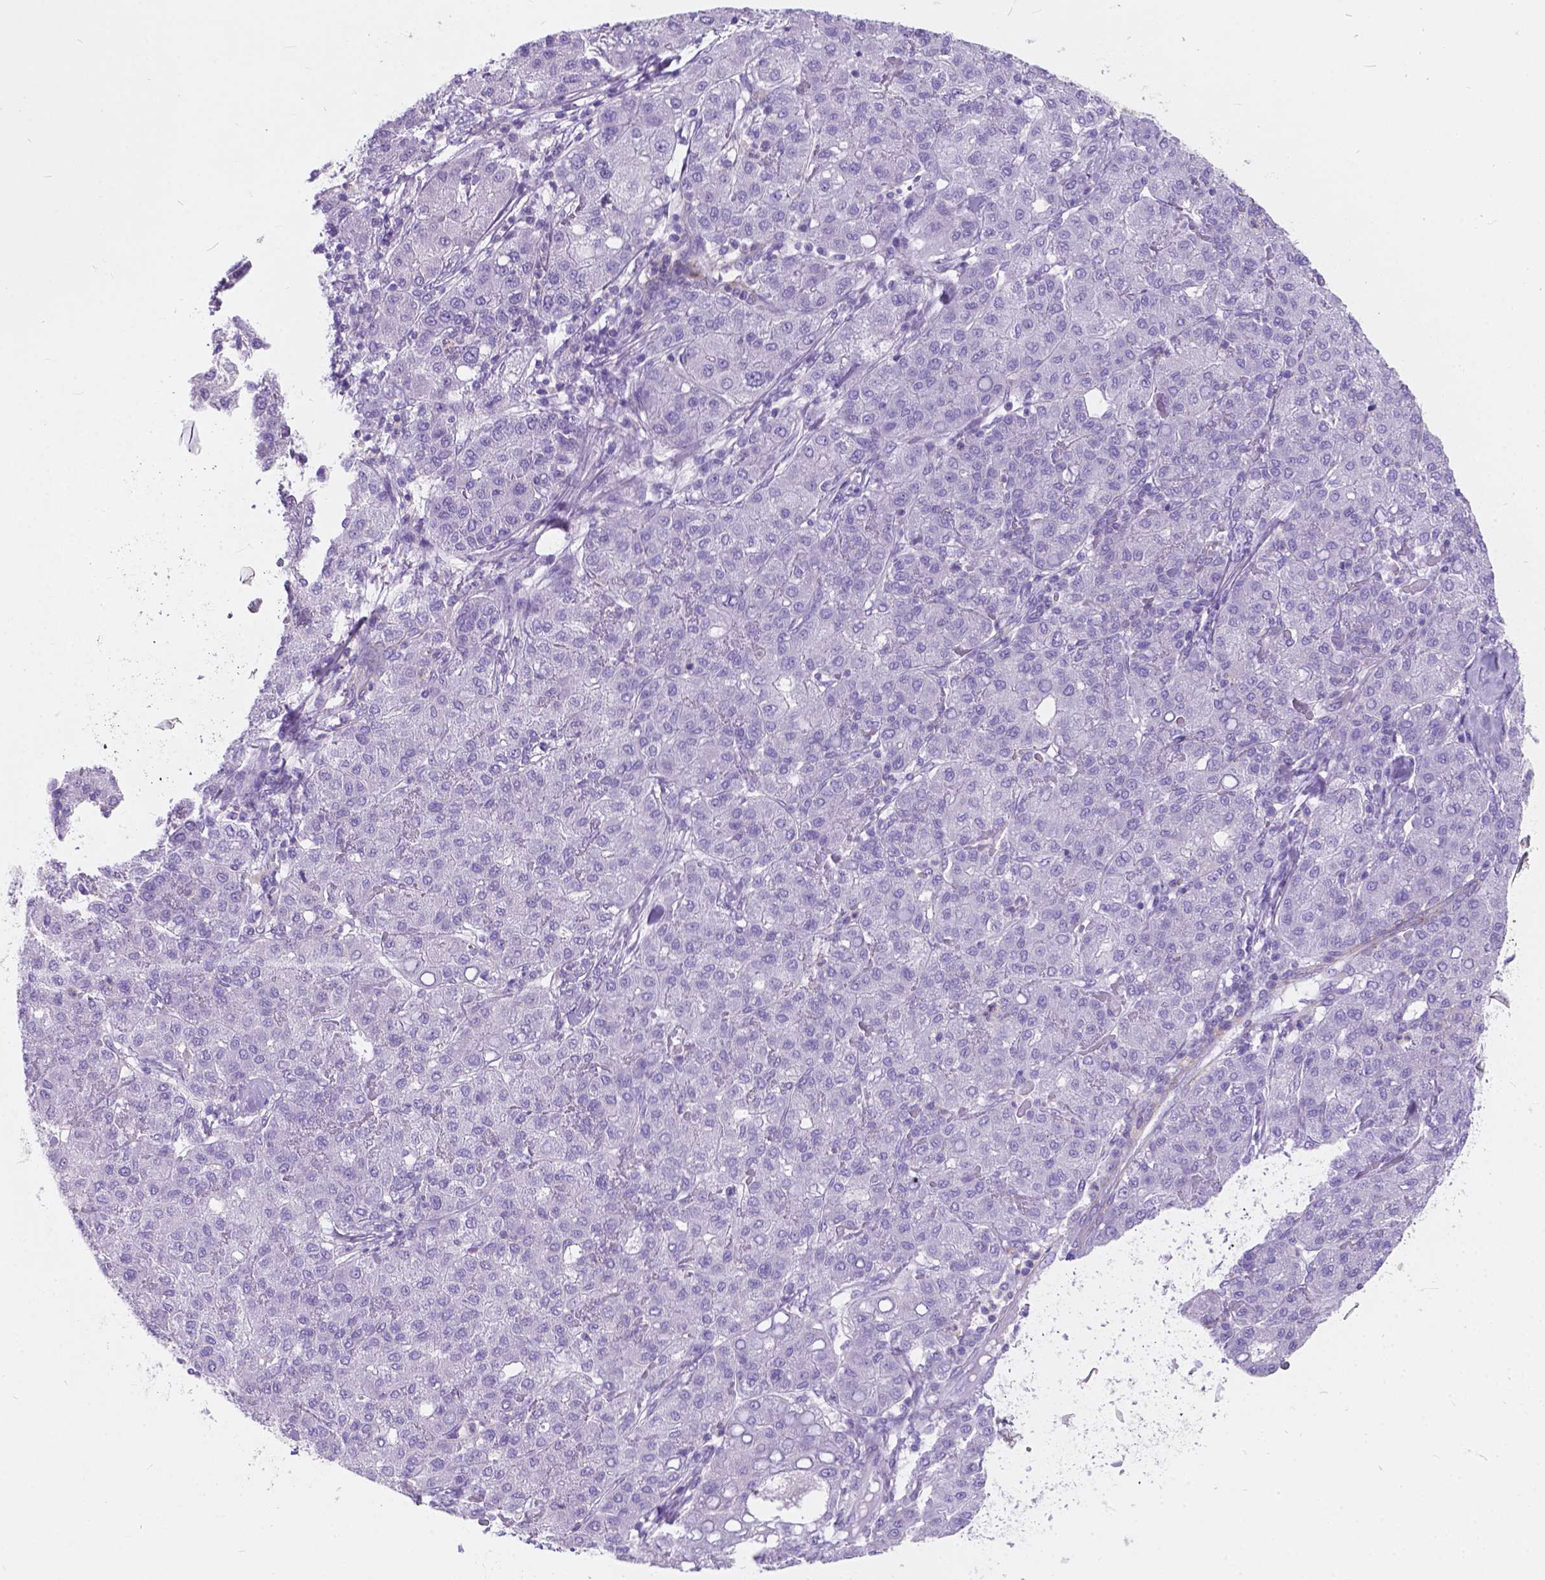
{"staining": {"intensity": "negative", "quantity": "none", "location": "none"}, "tissue": "liver cancer", "cell_type": "Tumor cells", "image_type": "cancer", "snomed": [{"axis": "morphology", "description": "Carcinoma, Hepatocellular, NOS"}, {"axis": "topography", "description": "Liver"}], "caption": "Human liver cancer stained for a protein using IHC displays no expression in tumor cells.", "gene": "KIAA0040", "patient": {"sex": "male", "age": 65}}